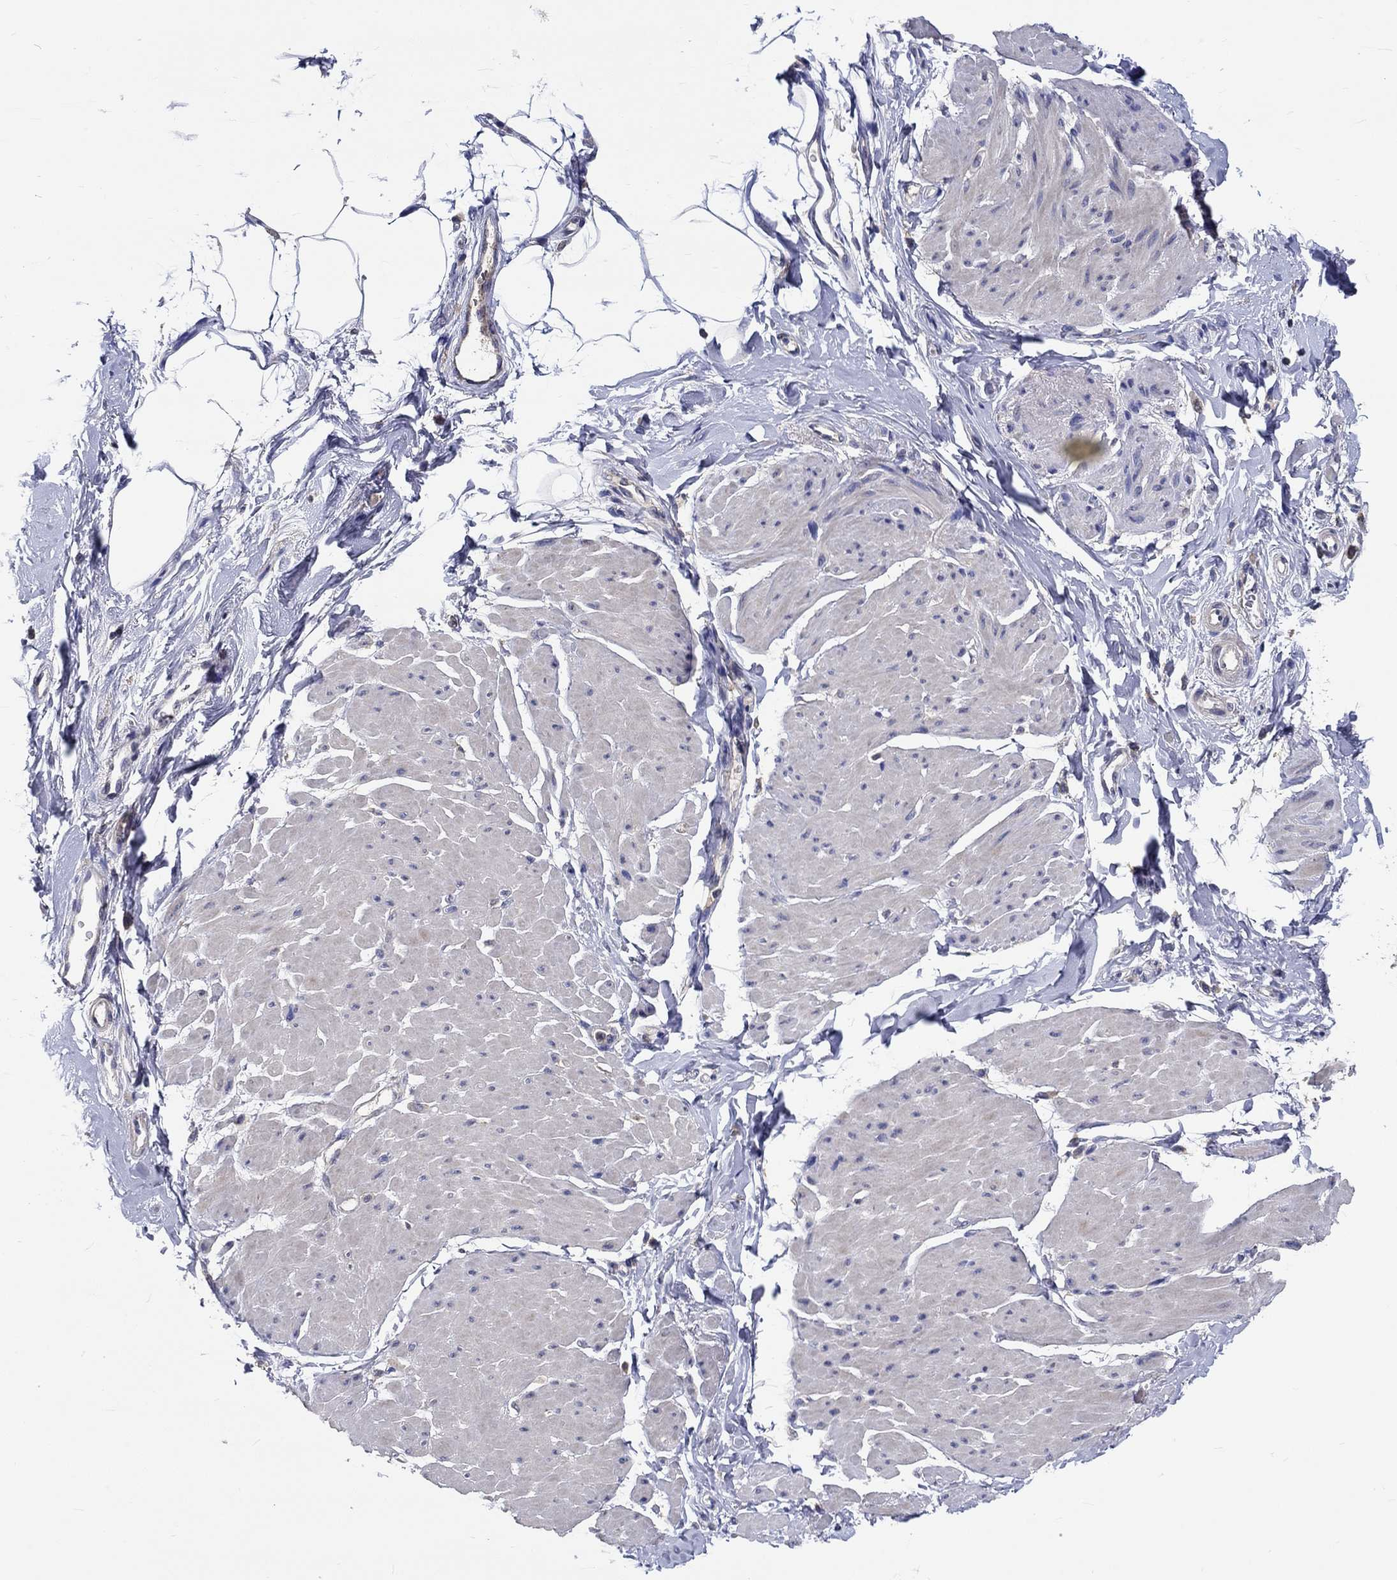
{"staining": {"intensity": "negative", "quantity": "none", "location": "none"}, "tissue": "smooth muscle", "cell_type": "Smooth muscle cells", "image_type": "normal", "snomed": [{"axis": "morphology", "description": "Normal tissue, NOS"}, {"axis": "topography", "description": "Adipose tissue"}, {"axis": "topography", "description": "Smooth muscle"}, {"axis": "topography", "description": "Peripheral nerve tissue"}], "caption": "A high-resolution image shows immunohistochemistry (IHC) staining of unremarkable smooth muscle, which shows no significant staining in smooth muscle cells.", "gene": "CHIT1", "patient": {"sex": "male", "age": 83}}